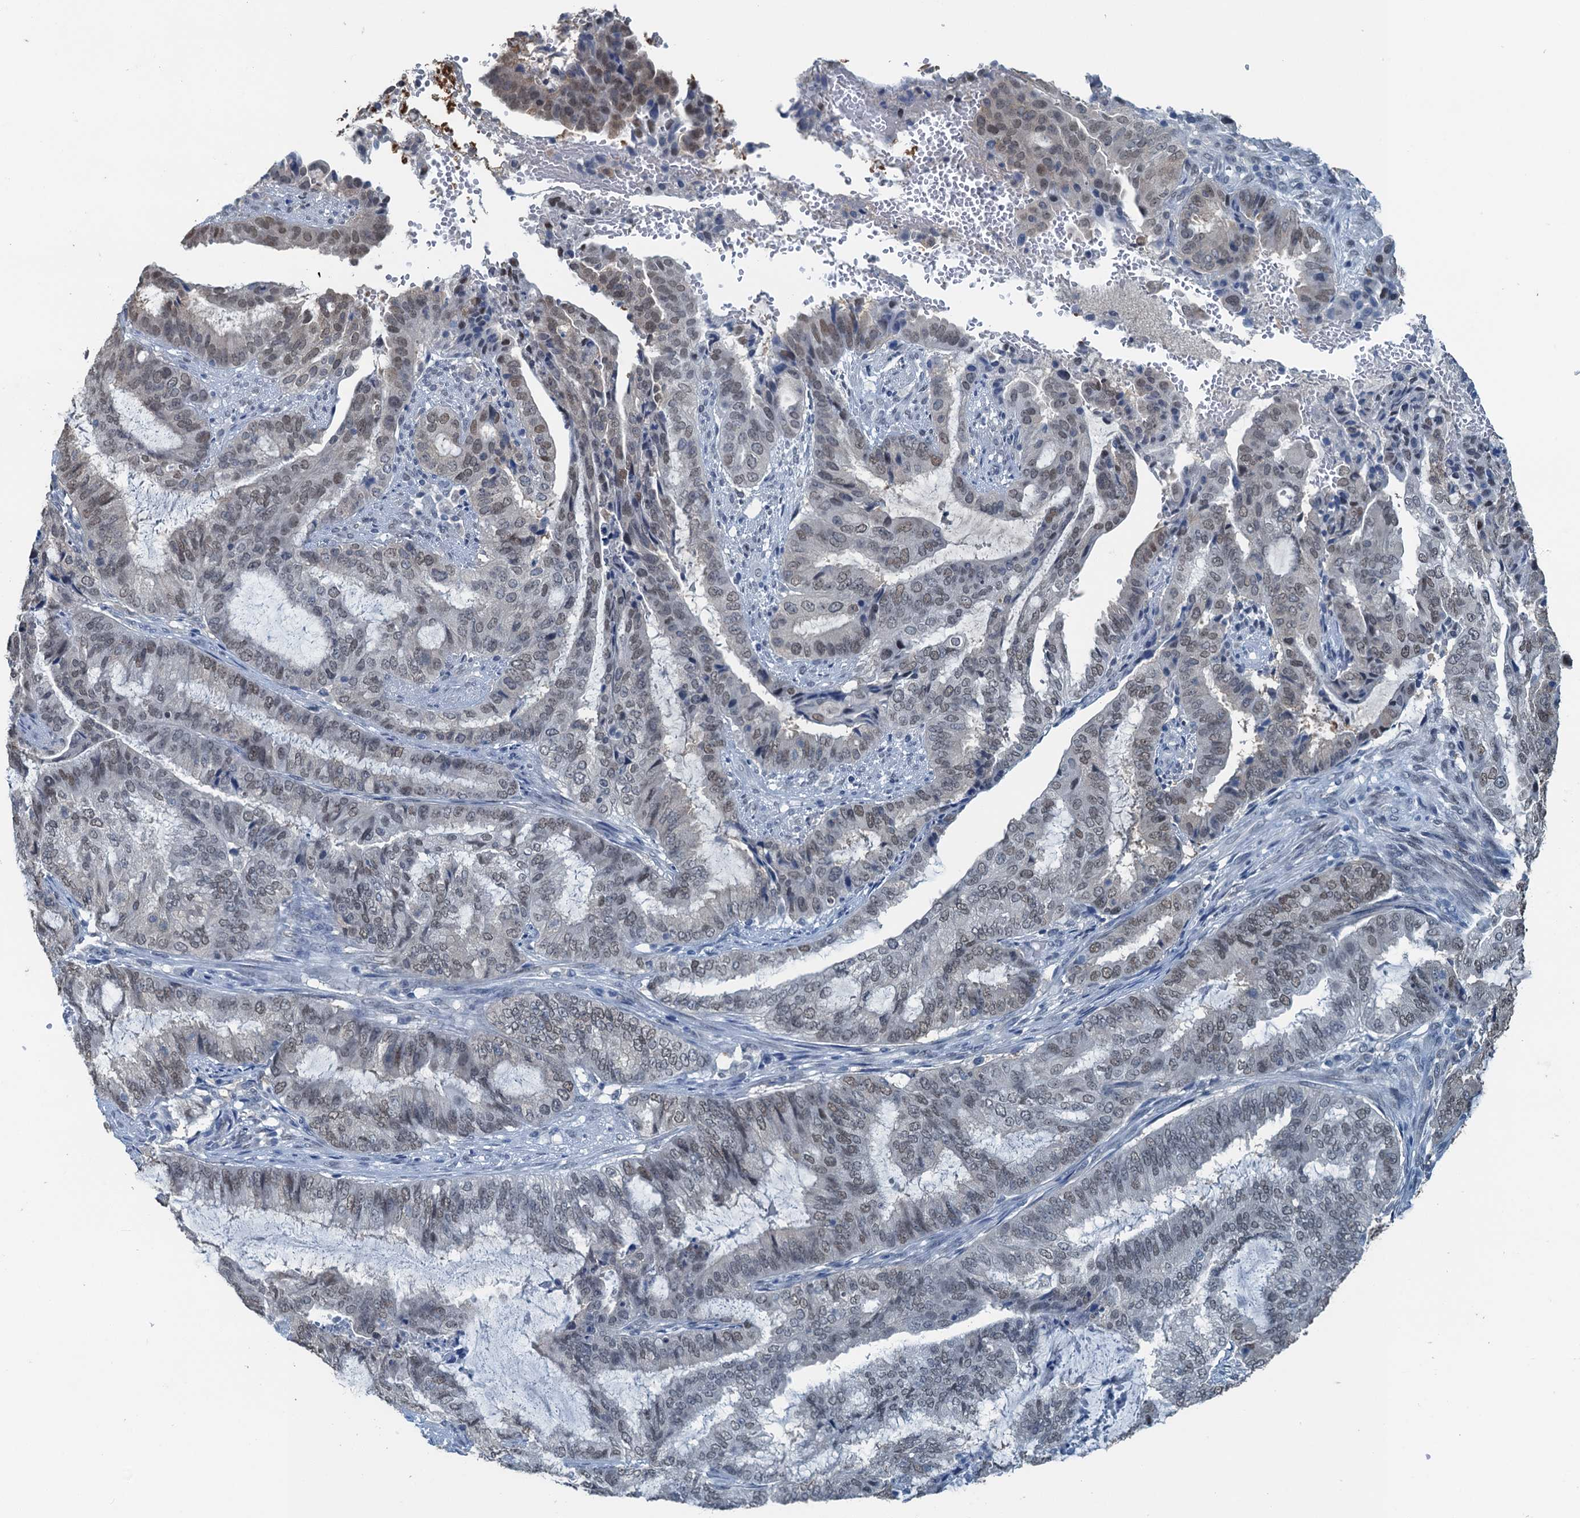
{"staining": {"intensity": "weak", "quantity": "25%-75%", "location": "nuclear"}, "tissue": "endometrial cancer", "cell_type": "Tumor cells", "image_type": "cancer", "snomed": [{"axis": "morphology", "description": "Adenocarcinoma, NOS"}, {"axis": "topography", "description": "Endometrium"}], "caption": "Immunohistochemistry (DAB) staining of human adenocarcinoma (endometrial) reveals weak nuclear protein expression in approximately 25%-75% of tumor cells. The protein of interest is stained brown, and the nuclei are stained in blue (DAB (3,3'-diaminobenzidine) IHC with brightfield microscopy, high magnification).", "gene": "AHCY", "patient": {"sex": "female", "age": 51}}